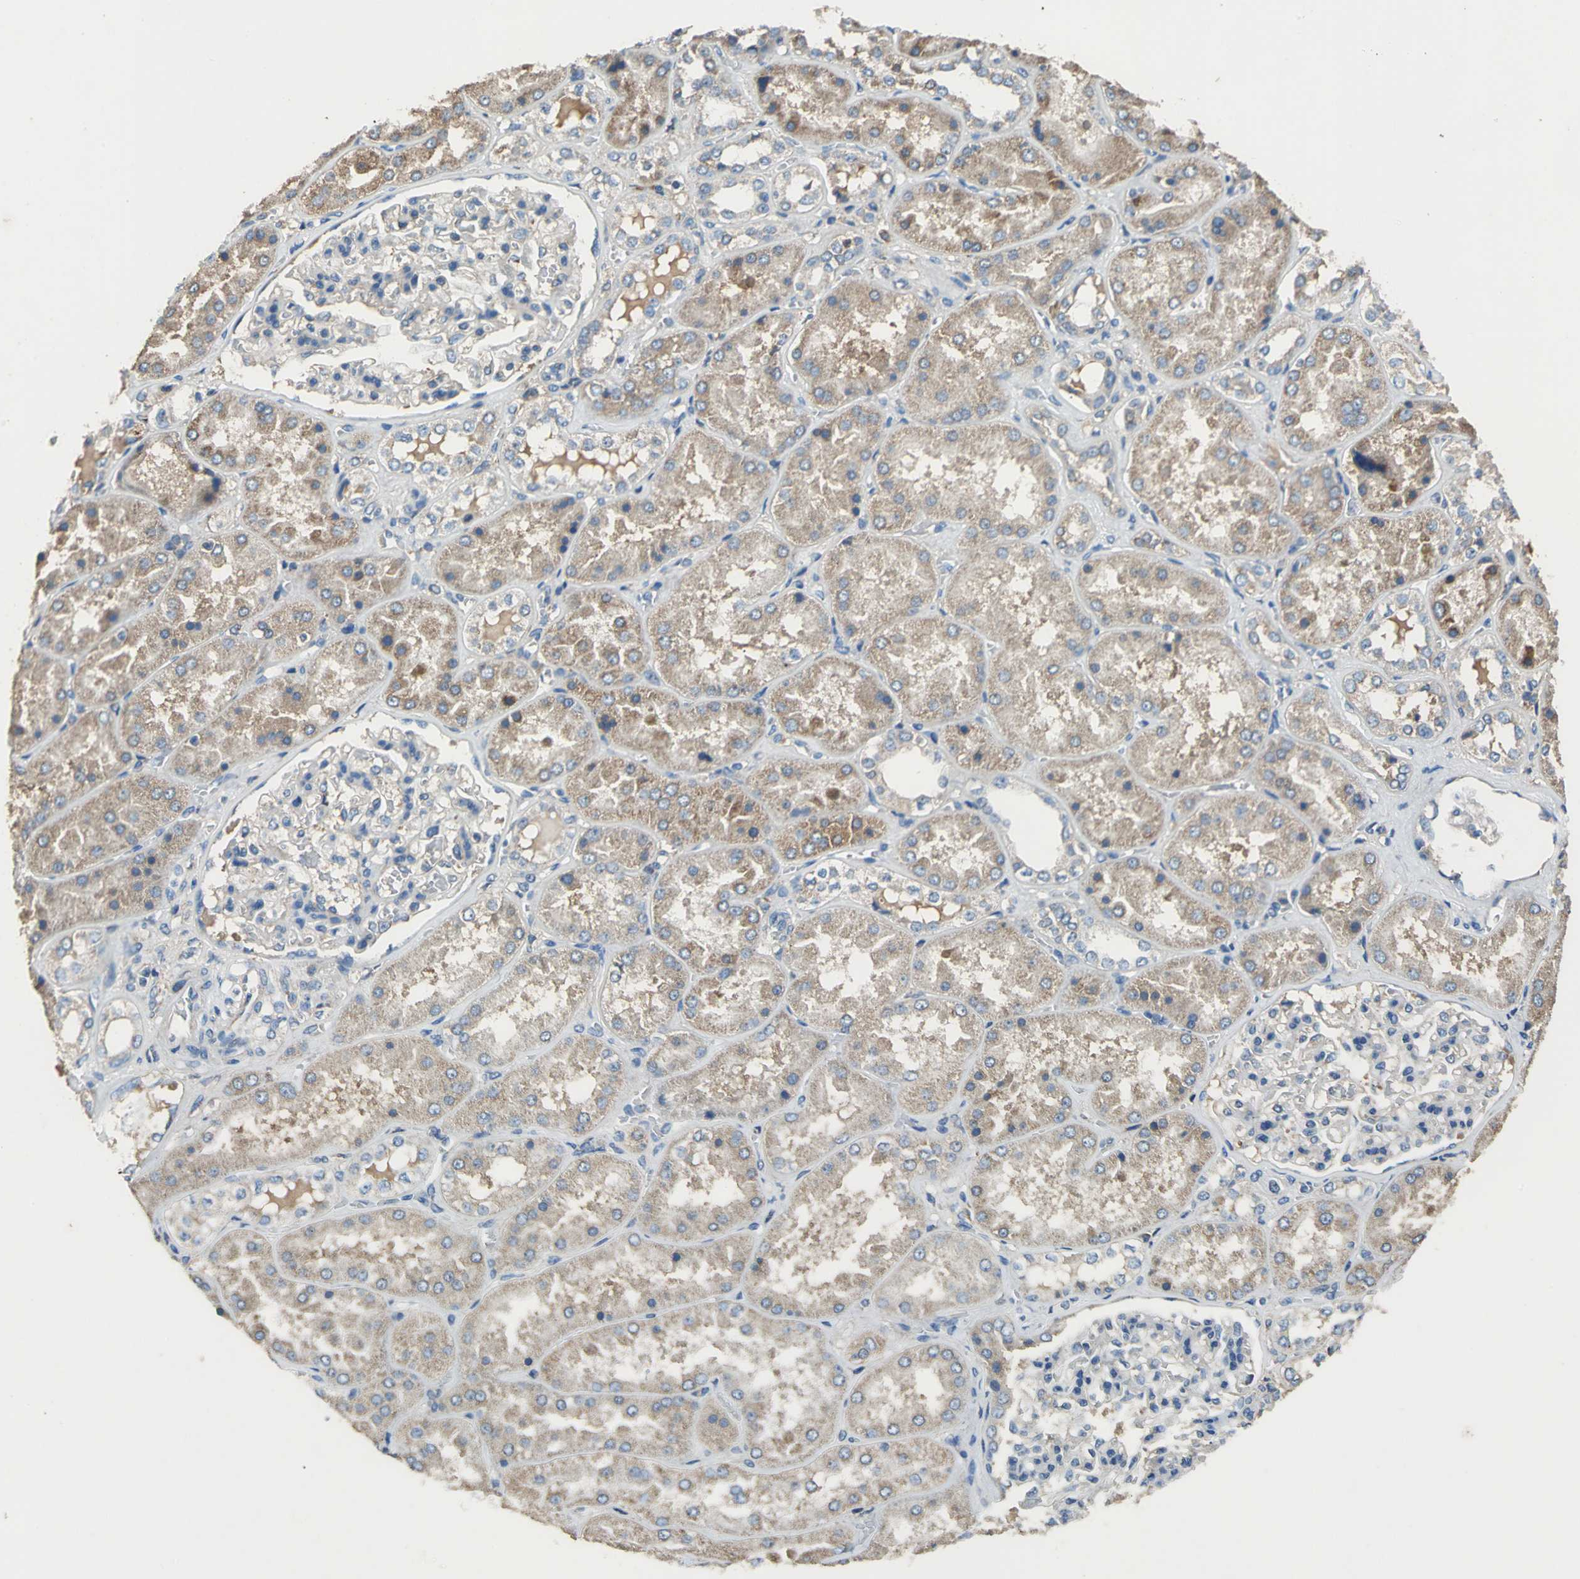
{"staining": {"intensity": "weak", "quantity": "25%-75%", "location": "cytoplasmic/membranous"}, "tissue": "kidney", "cell_type": "Cells in glomeruli", "image_type": "normal", "snomed": [{"axis": "morphology", "description": "Normal tissue, NOS"}, {"axis": "topography", "description": "Kidney"}], "caption": "A high-resolution histopathology image shows IHC staining of unremarkable kidney, which displays weak cytoplasmic/membranous positivity in about 25%-75% of cells in glomeruli. The protein of interest is stained brown, and the nuclei are stained in blue (DAB (3,3'-diaminobenzidine) IHC with brightfield microscopy, high magnification).", "gene": "HEPH", "patient": {"sex": "female", "age": 56}}